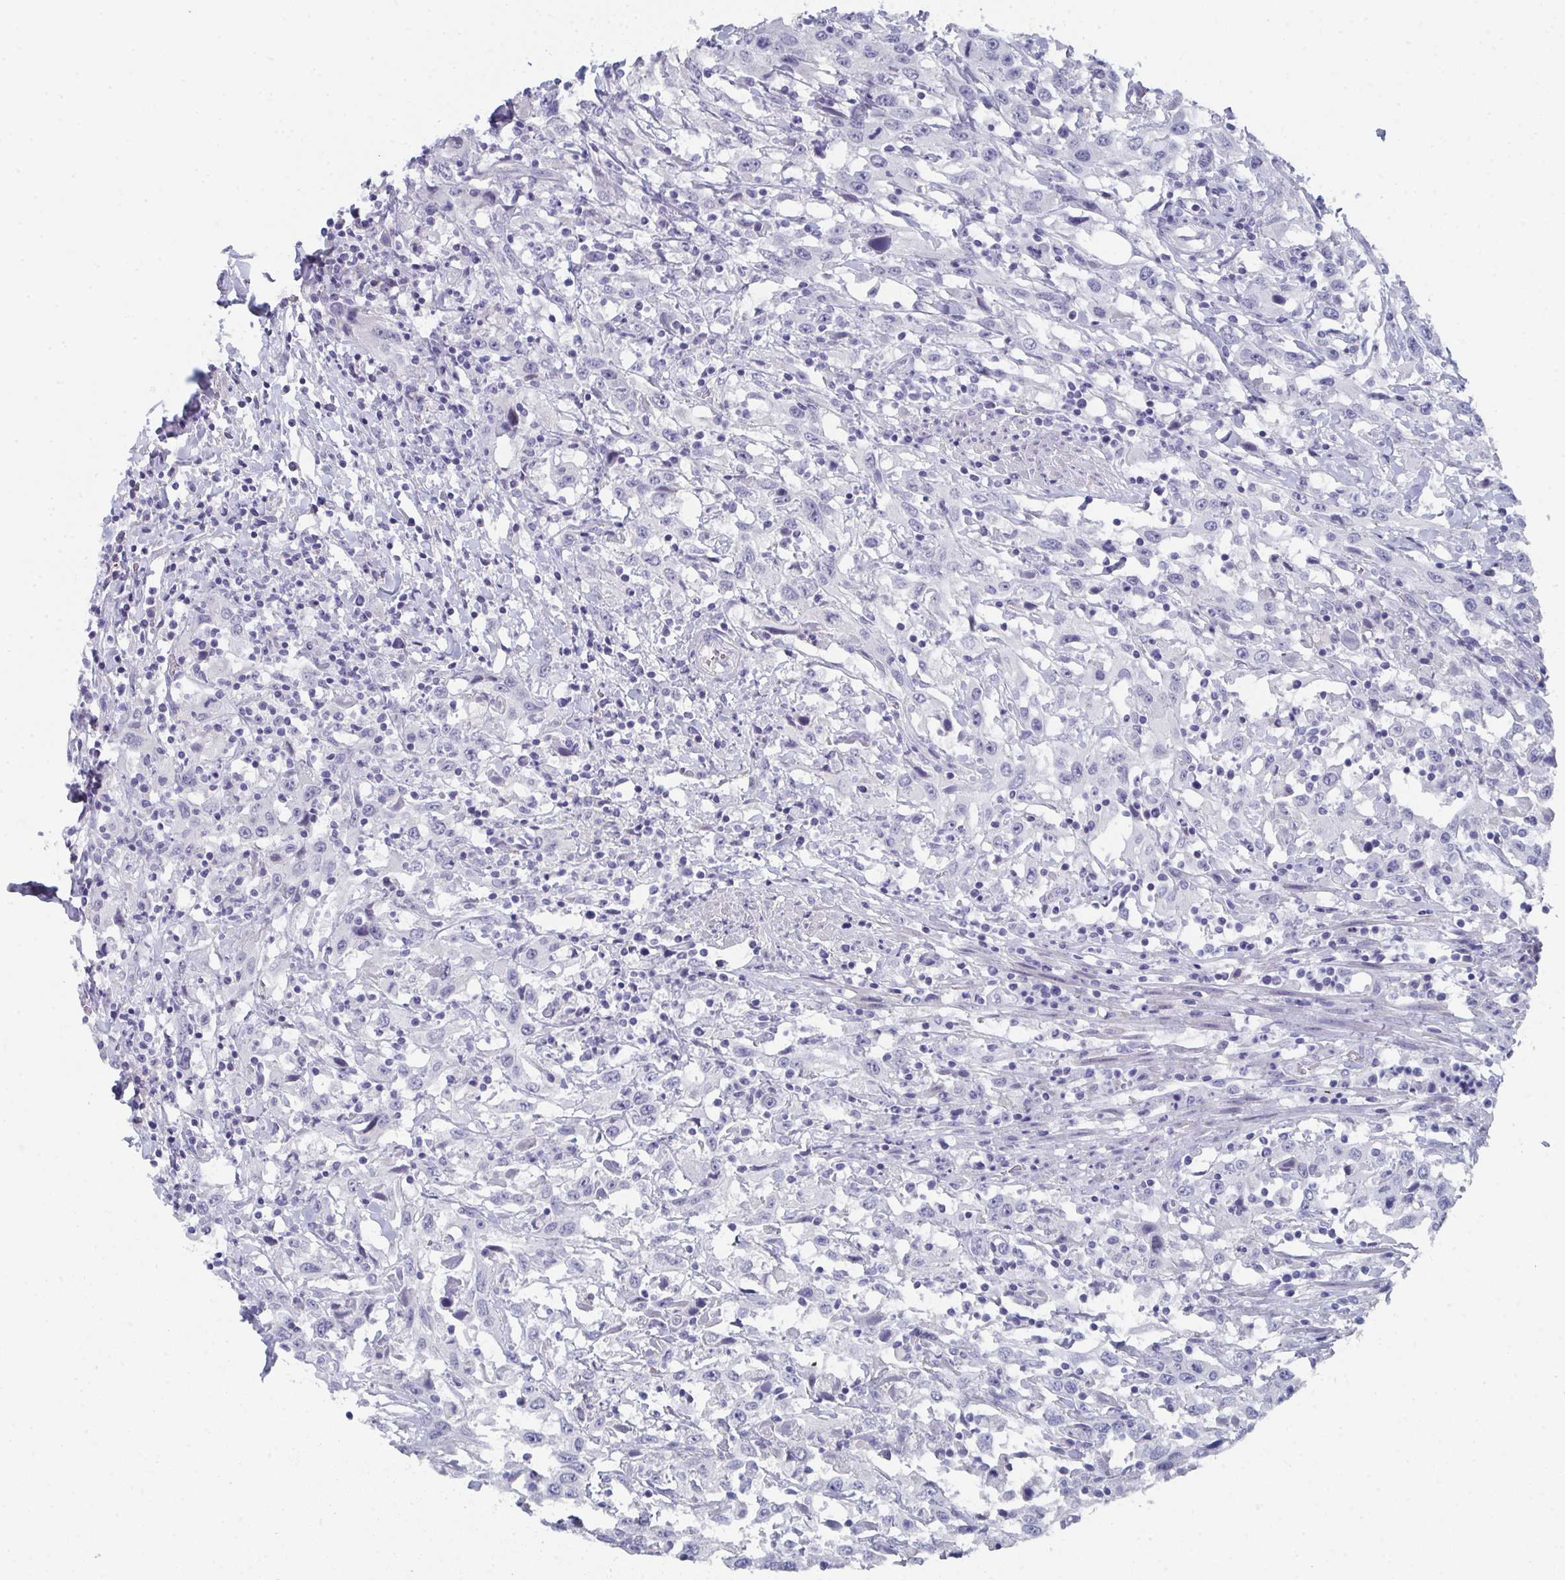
{"staining": {"intensity": "negative", "quantity": "none", "location": "none"}, "tissue": "urothelial cancer", "cell_type": "Tumor cells", "image_type": "cancer", "snomed": [{"axis": "morphology", "description": "Urothelial carcinoma, High grade"}, {"axis": "topography", "description": "Urinary bladder"}], "caption": "Immunohistochemical staining of urothelial cancer displays no significant expression in tumor cells.", "gene": "DYDC2", "patient": {"sex": "male", "age": 61}}